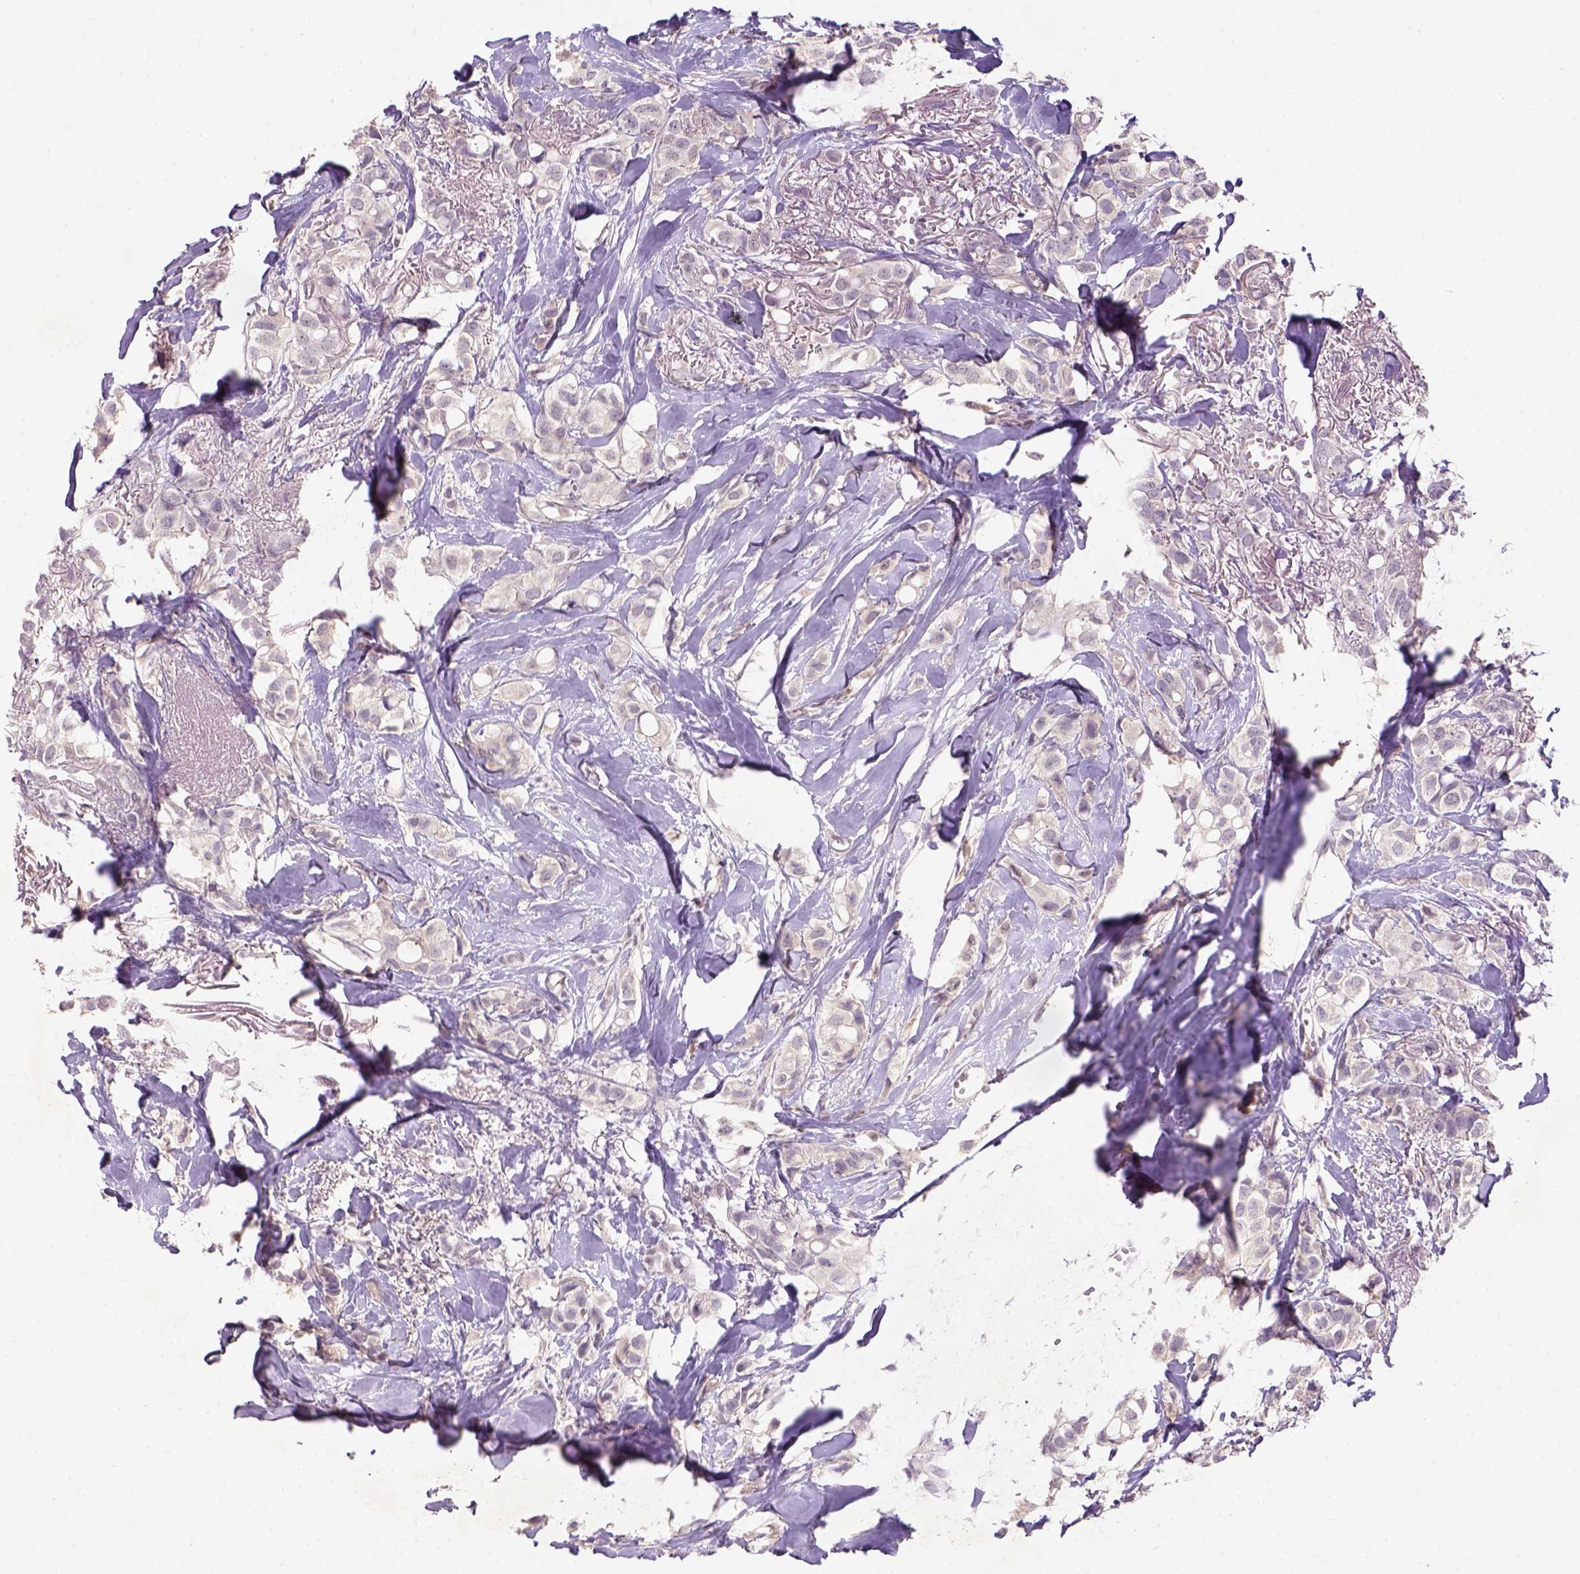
{"staining": {"intensity": "negative", "quantity": "none", "location": "none"}, "tissue": "breast cancer", "cell_type": "Tumor cells", "image_type": "cancer", "snomed": [{"axis": "morphology", "description": "Duct carcinoma"}, {"axis": "topography", "description": "Breast"}], "caption": "Immunohistochemistry photomicrograph of breast cancer (invasive ductal carcinoma) stained for a protein (brown), which demonstrates no staining in tumor cells.", "gene": "NLGN2", "patient": {"sex": "female", "age": 85}}